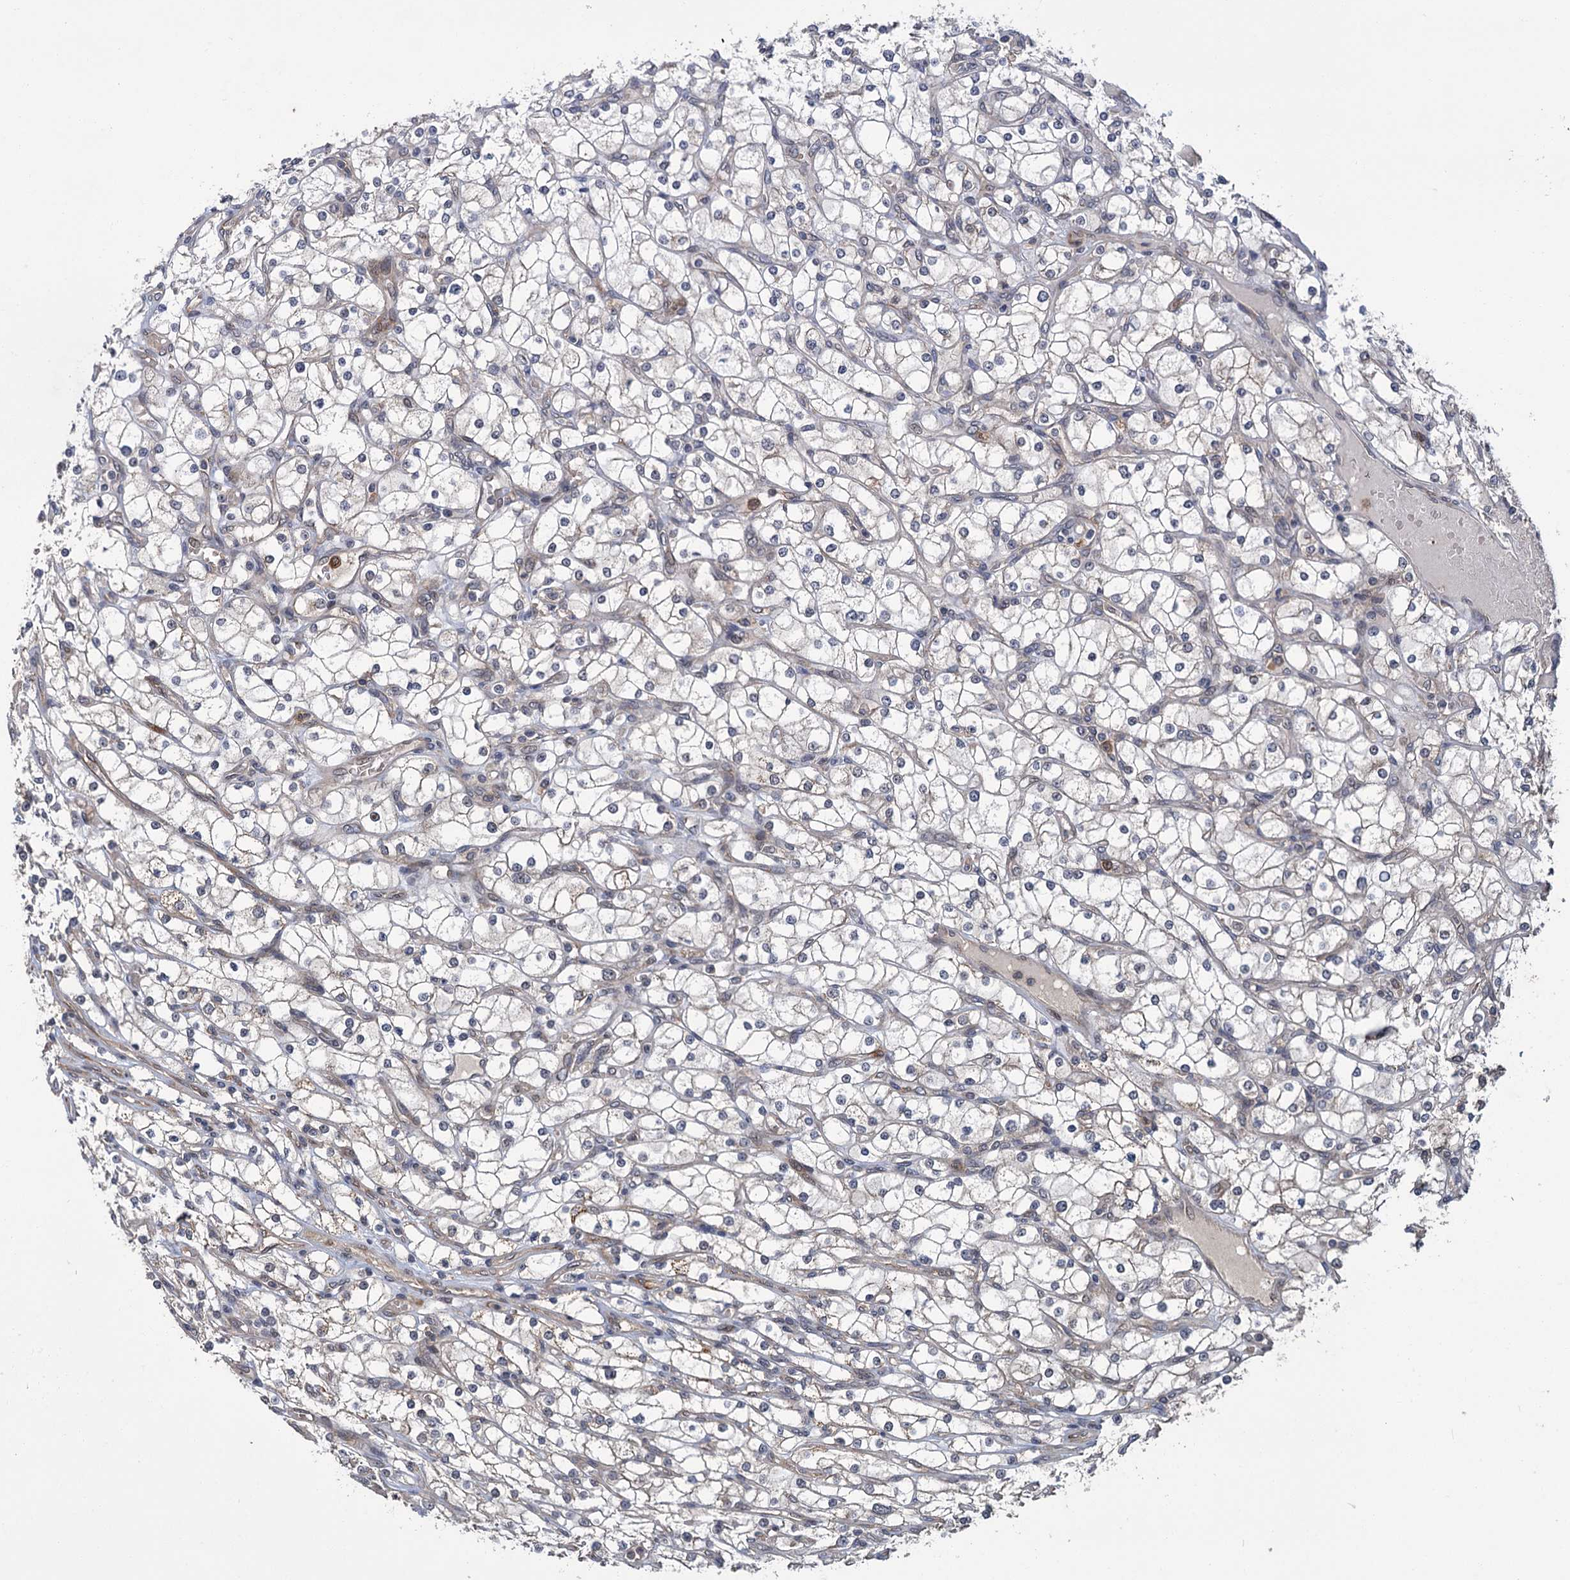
{"staining": {"intensity": "negative", "quantity": "none", "location": "none"}, "tissue": "renal cancer", "cell_type": "Tumor cells", "image_type": "cancer", "snomed": [{"axis": "morphology", "description": "Adenocarcinoma, NOS"}, {"axis": "topography", "description": "Kidney"}], "caption": "The immunohistochemistry (IHC) photomicrograph has no significant positivity in tumor cells of renal cancer (adenocarcinoma) tissue. (DAB immunohistochemistry (IHC) visualized using brightfield microscopy, high magnification).", "gene": "KANSL2", "patient": {"sex": "male", "age": 80}}